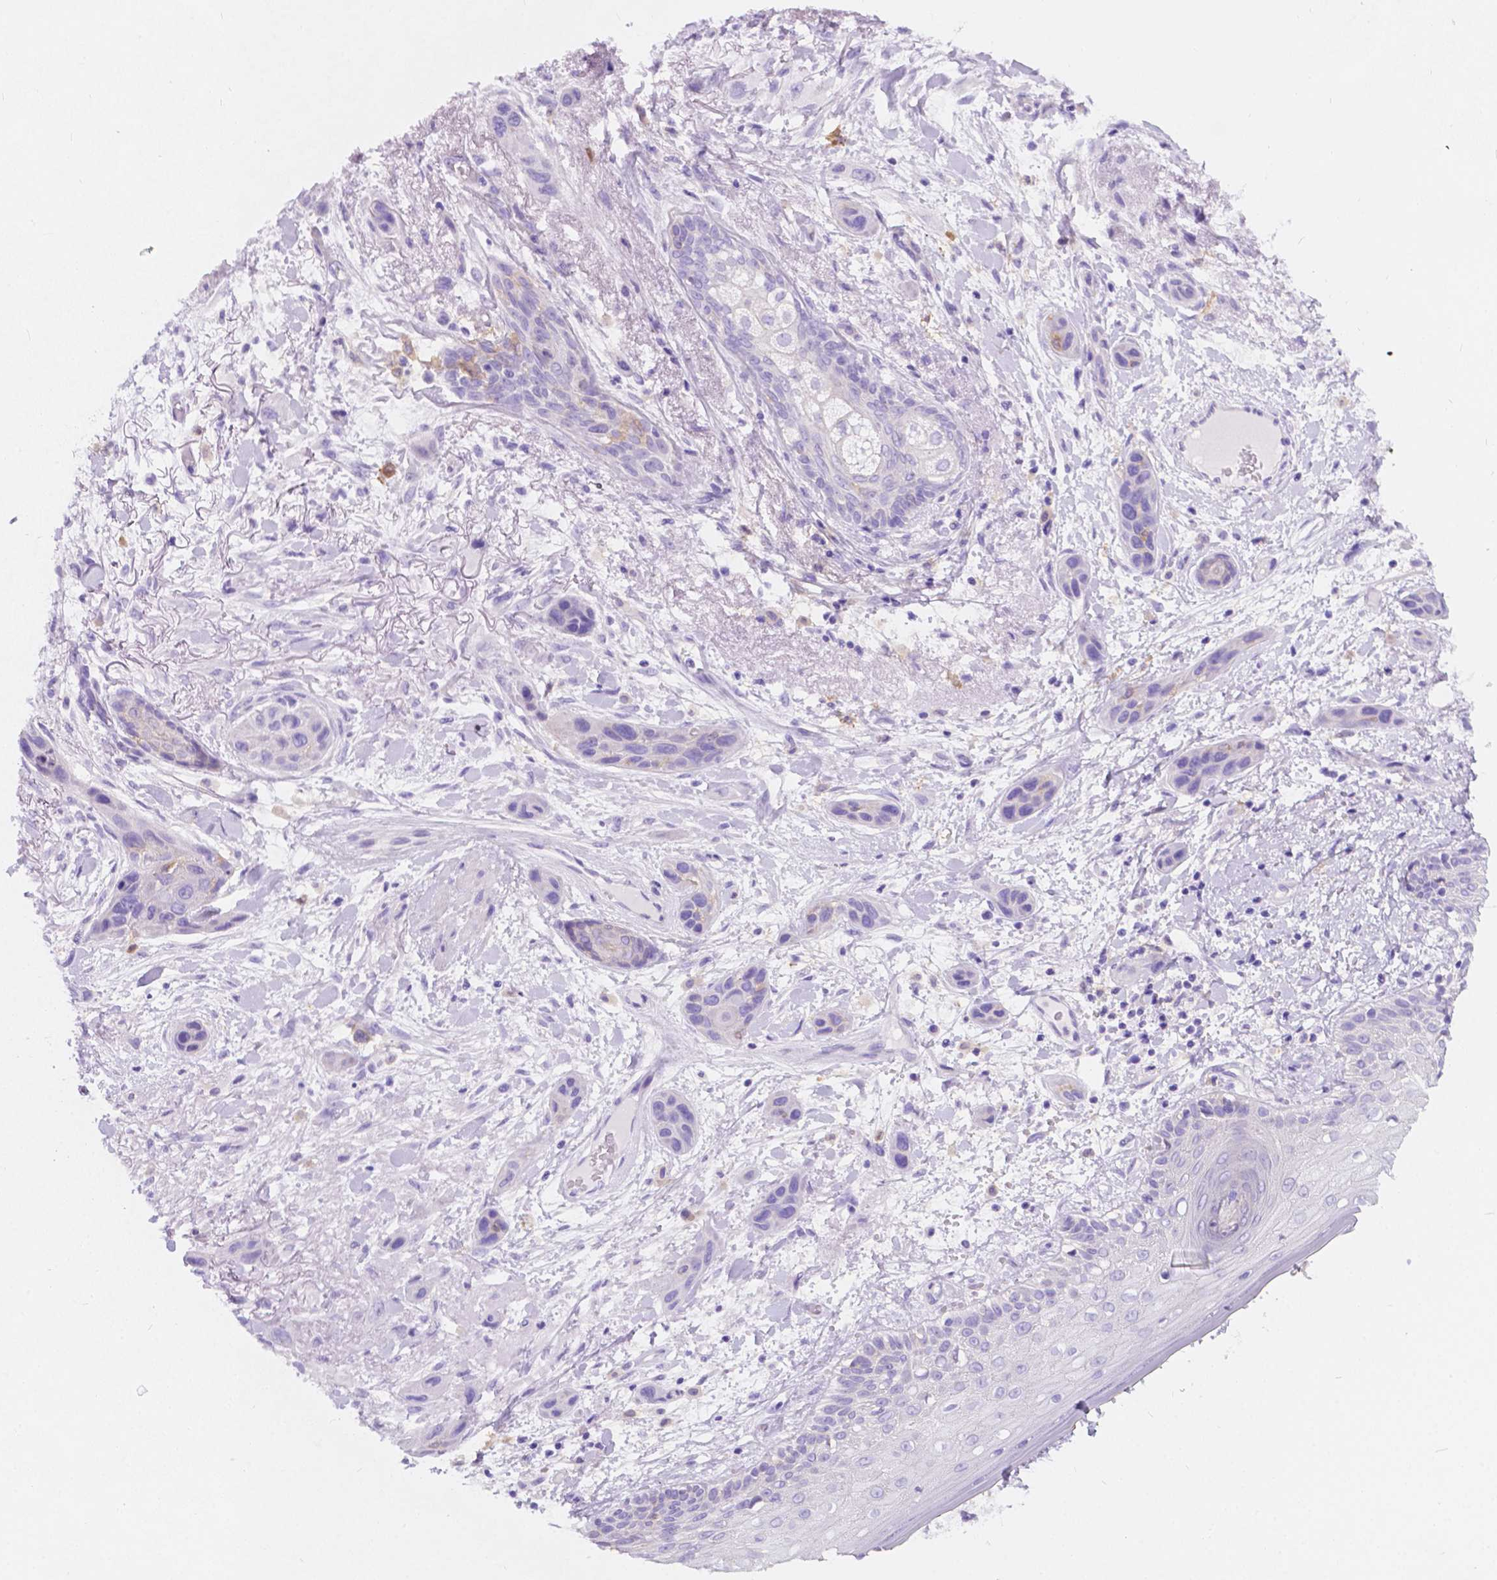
{"staining": {"intensity": "weak", "quantity": "<25%", "location": "cytoplasmic/membranous"}, "tissue": "skin cancer", "cell_type": "Tumor cells", "image_type": "cancer", "snomed": [{"axis": "morphology", "description": "Squamous cell carcinoma, NOS"}, {"axis": "topography", "description": "Skin"}], "caption": "Squamous cell carcinoma (skin) stained for a protein using immunohistochemistry (IHC) demonstrates no staining tumor cells.", "gene": "GNAO1", "patient": {"sex": "male", "age": 79}}